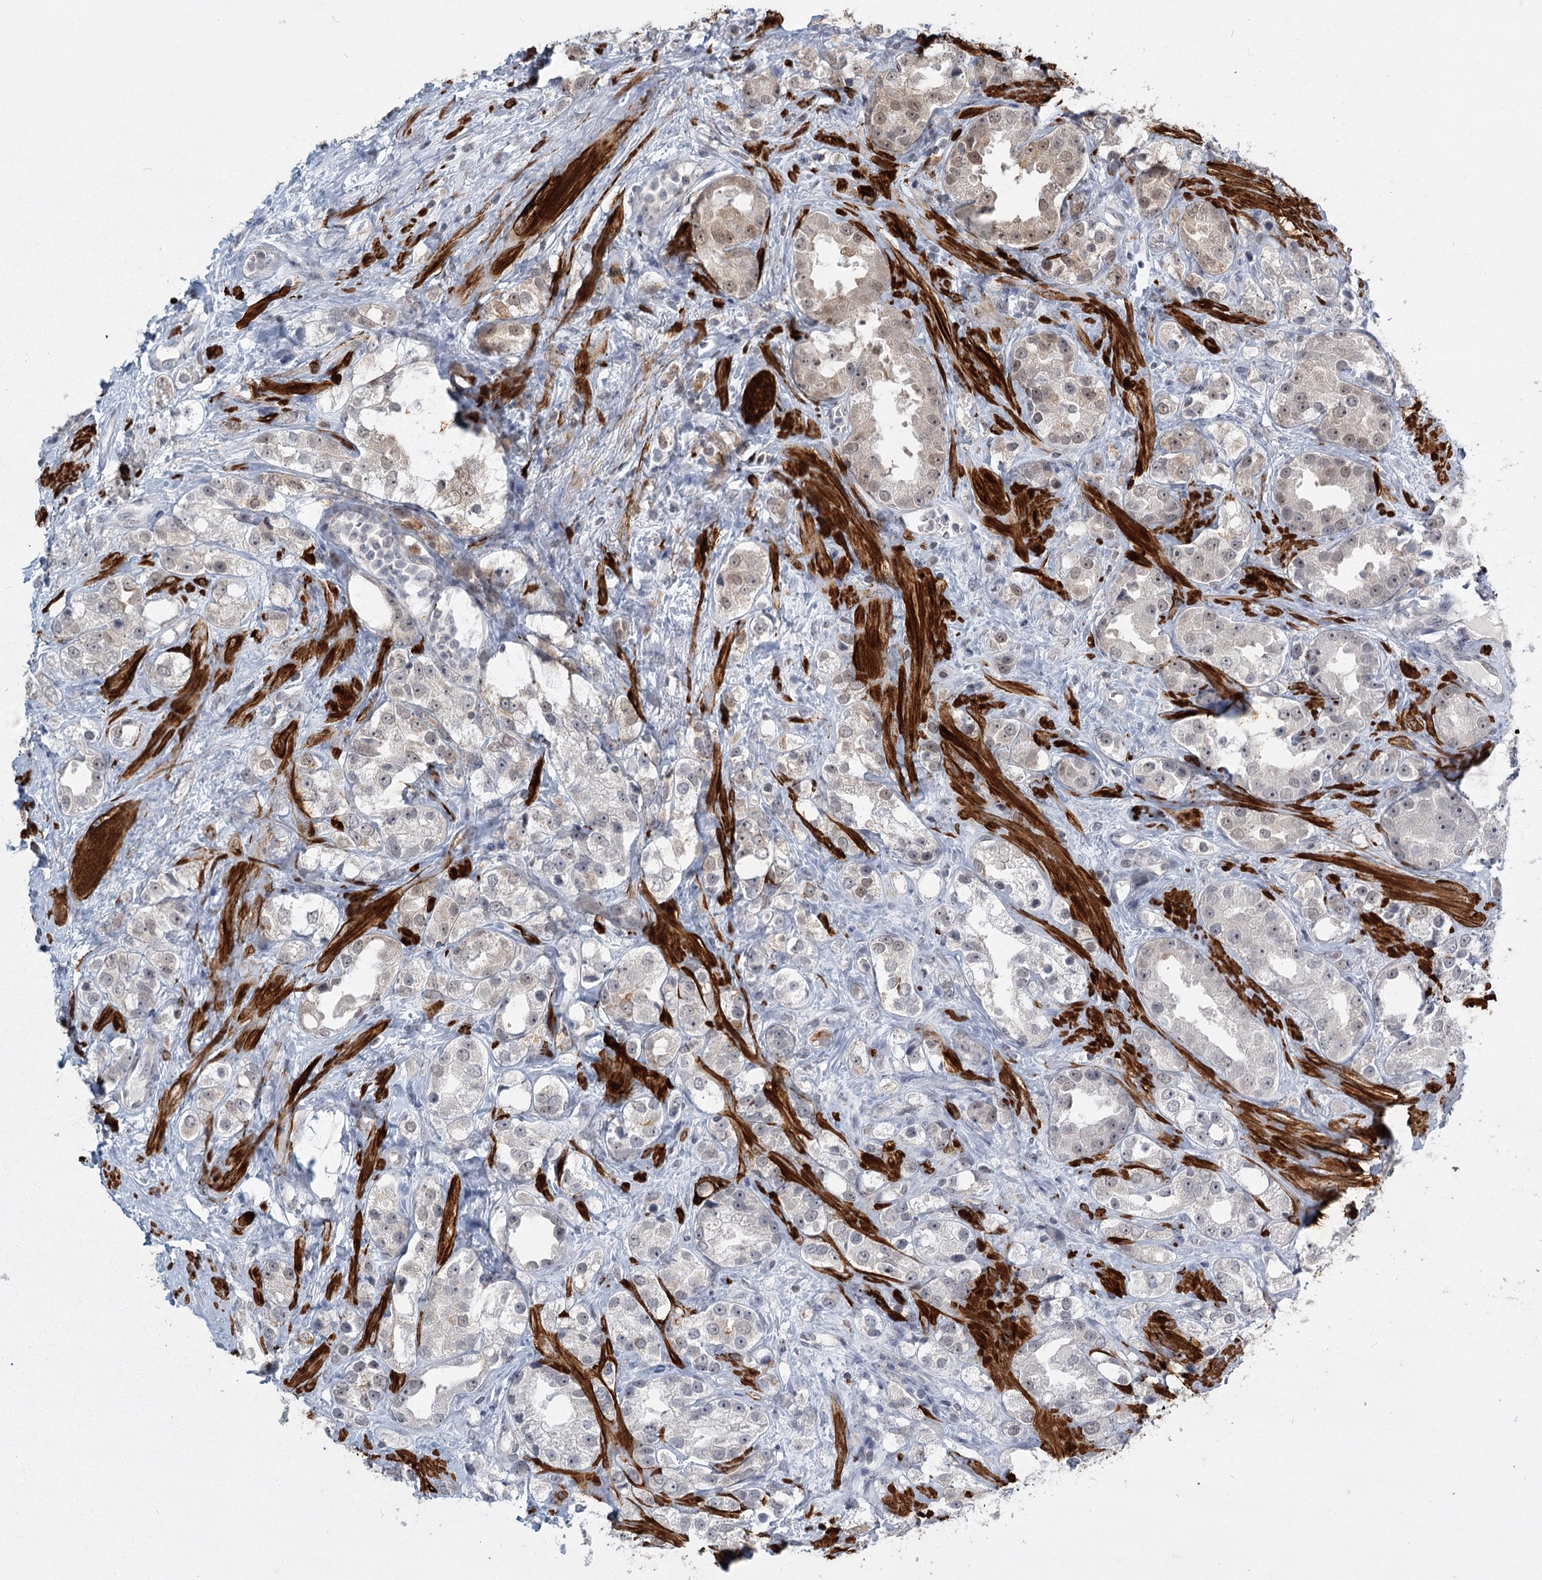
{"staining": {"intensity": "weak", "quantity": "<25%", "location": "cytoplasmic/membranous"}, "tissue": "prostate cancer", "cell_type": "Tumor cells", "image_type": "cancer", "snomed": [{"axis": "morphology", "description": "Adenocarcinoma, NOS"}, {"axis": "topography", "description": "Prostate"}], "caption": "This is an IHC photomicrograph of adenocarcinoma (prostate). There is no staining in tumor cells.", "gene": "TMEM70", "patient": {"sex": "male", "age": 79}}